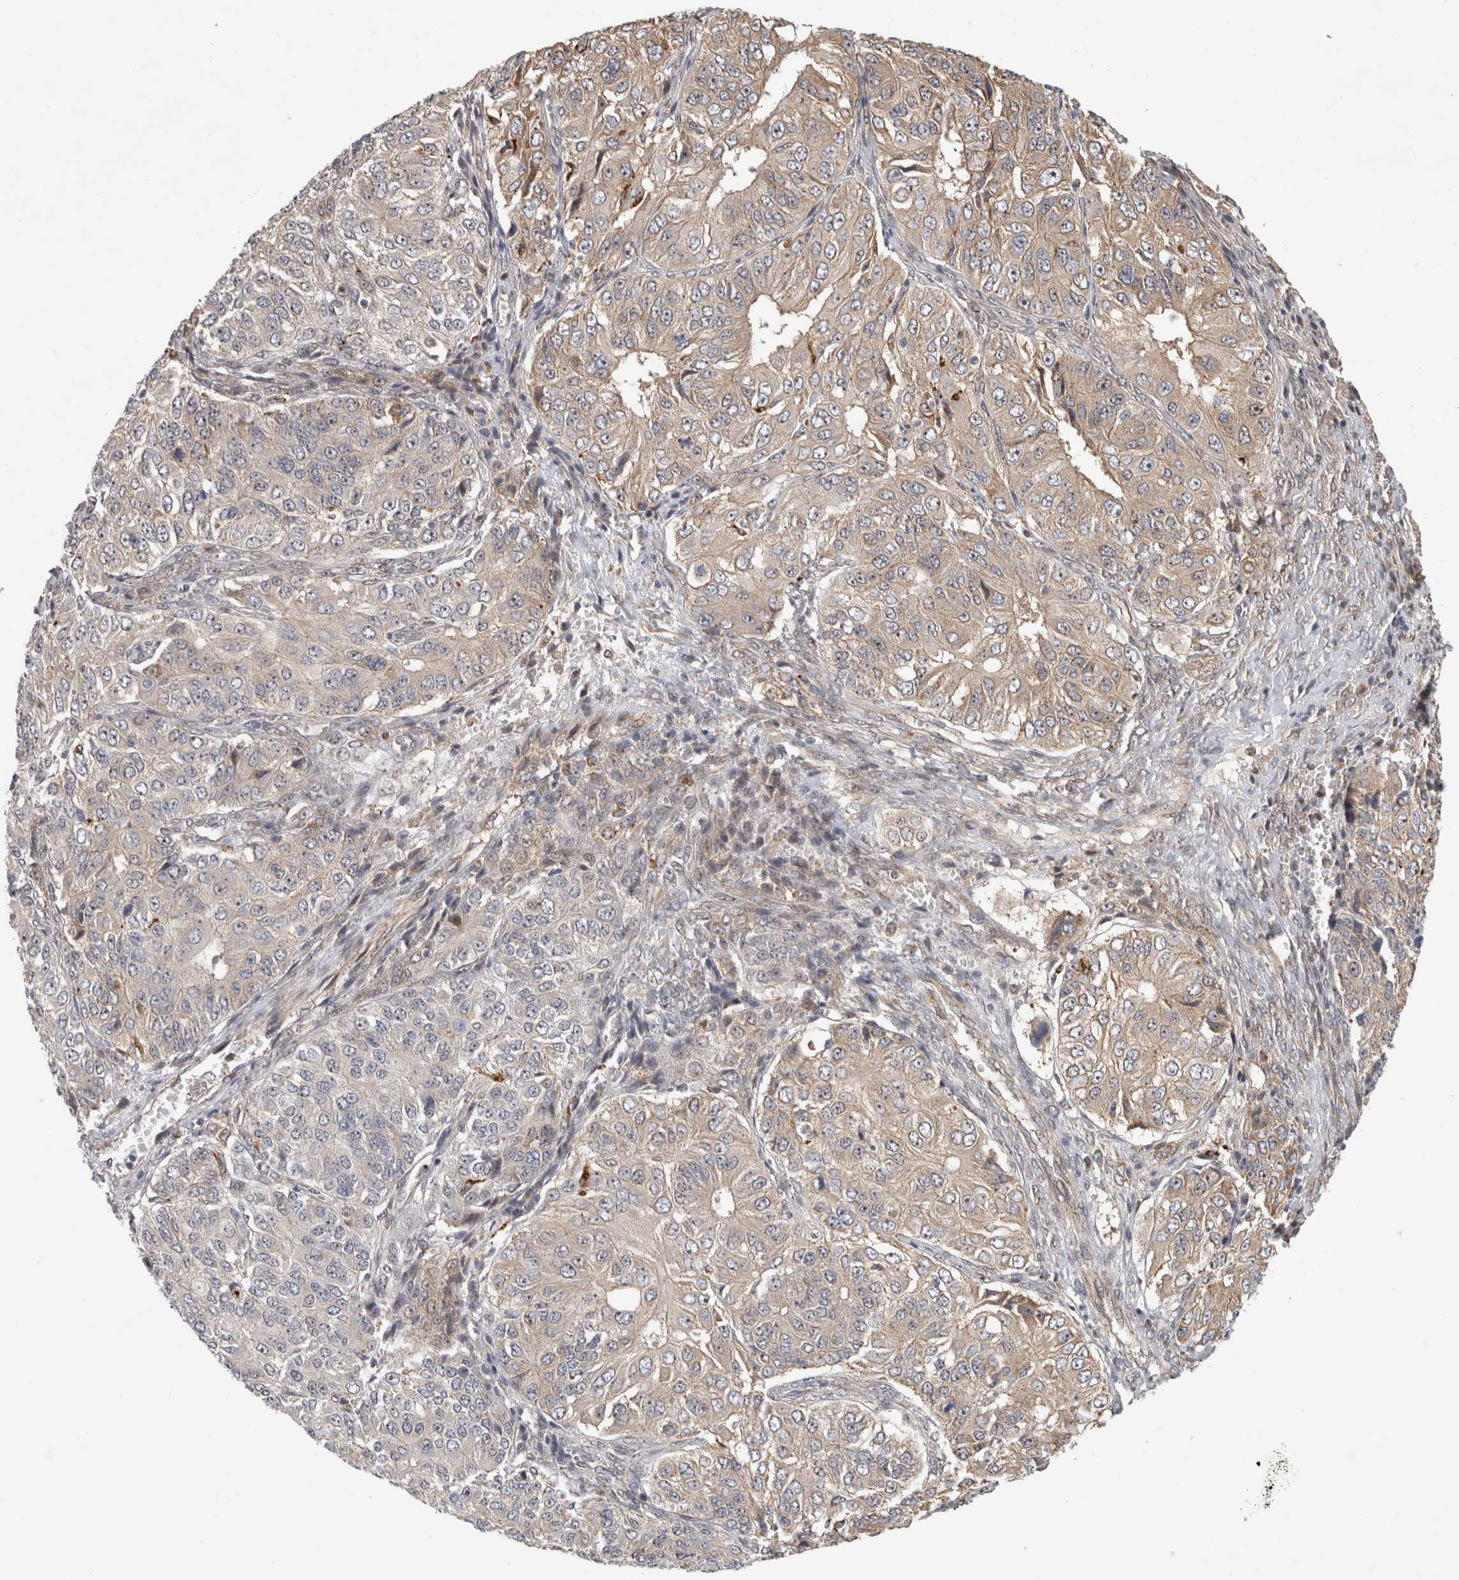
{"staining": {"intensity": "weak", "quantity": "25%-75%", "location": "cytoplasmic/membranous"}, "tissue": "ovarian cancer", "cell_type": "Tumor cells", "image_type": "cancer", "snomed": [{"axis": "morphology", "description": "Carcinoma, endometroid"}, {"axis": "topography", "description": "Ovary"}], "caption": "About 25%-75% of tumor cells in ovarian cancer demonstrate weak cytoplasmic/membranous protein positivity as visualized by brown immunohistochemical staining.", "gene": "NAB2", "patient": {"sex": "female", "age": 51}}